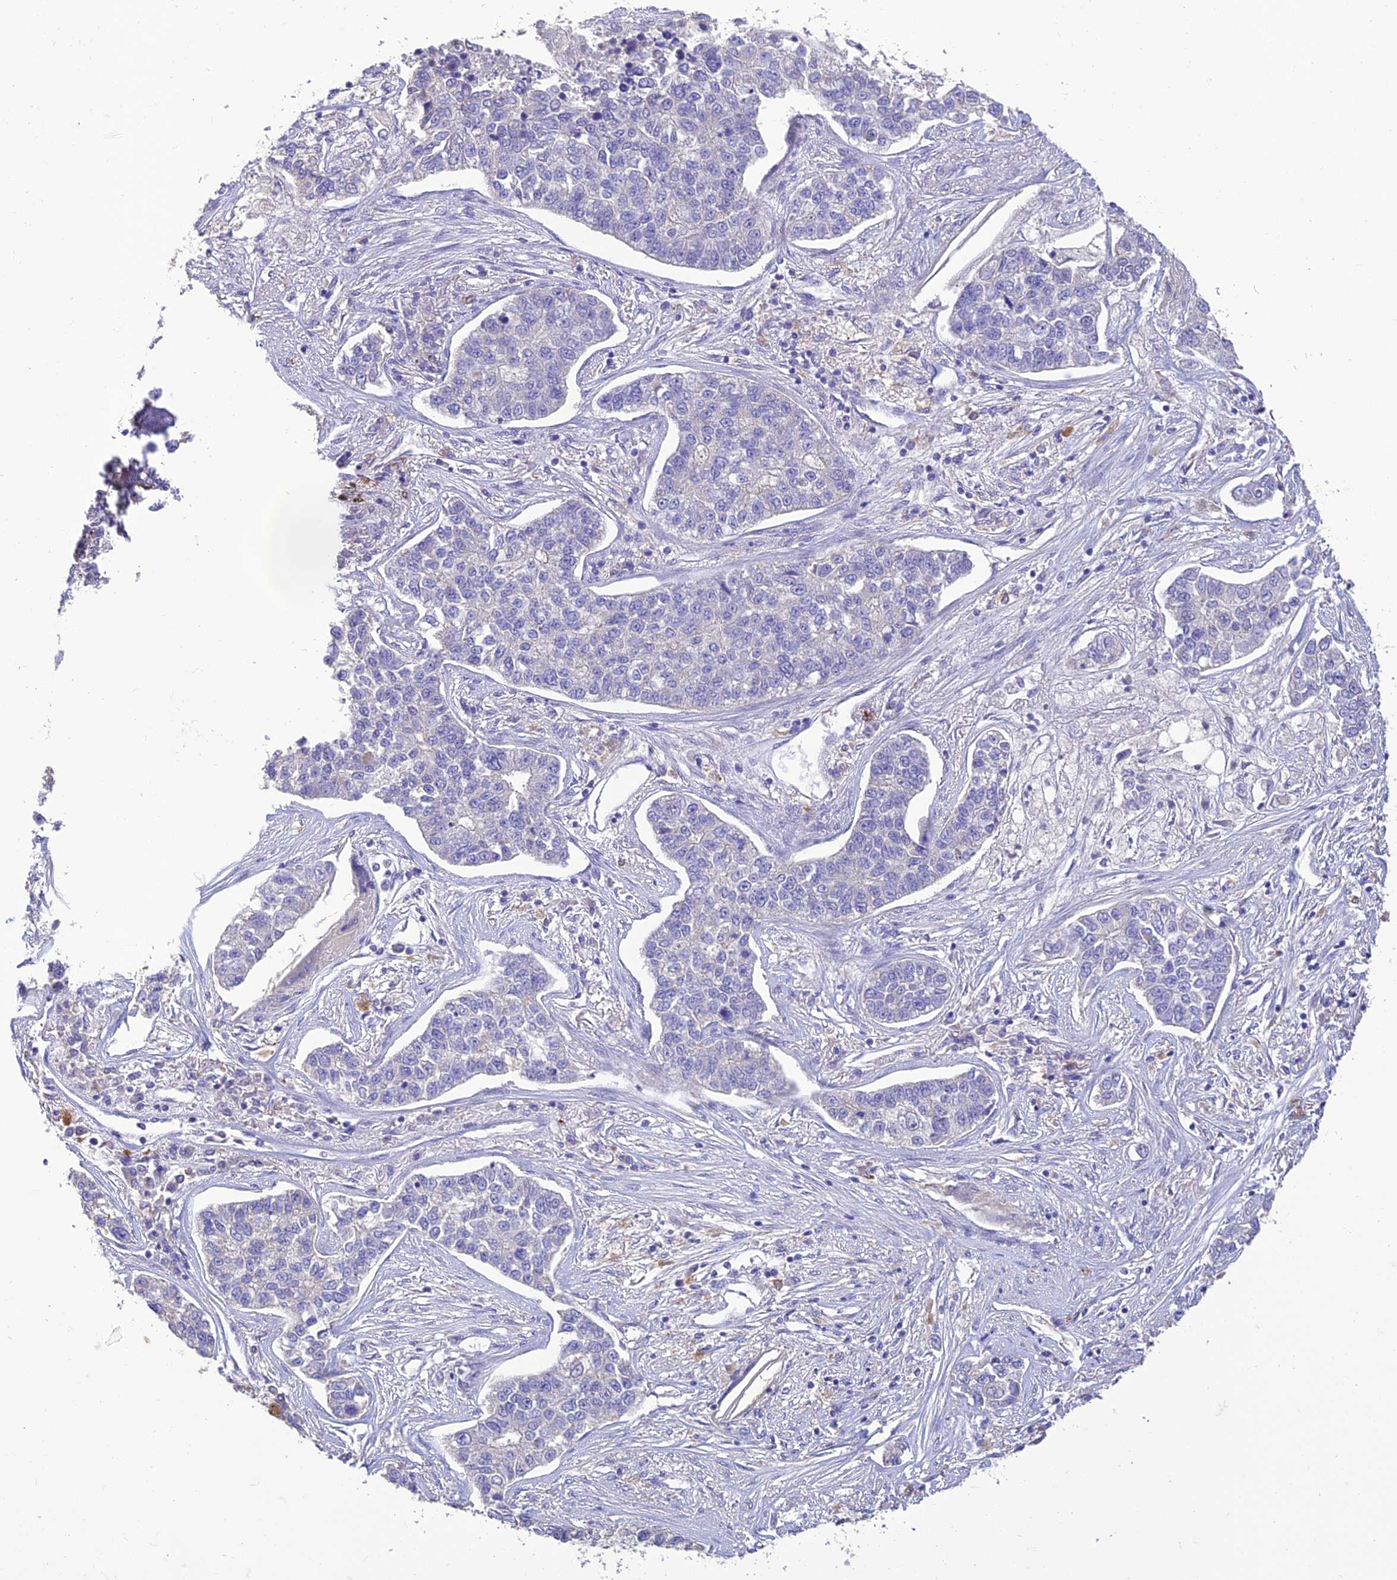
{"staining": {"intensity": "negative", "quantity": "none", "location": "none"}, "tissue": "lung cancer", "cell_type": "Tumor cells", "image_type": "cancer", "snomed": [{"axis": "morphology", "description": "Adenocarcinoma, NOS"}, {"axis": "topography", "description": "Lung"}], "caption": "Lung cancer was stained to show a protein in brown. There is no significant staining in tumor cells.", "gene": "SFT2D2", "patient": {"sex": "male", "age": 49}}